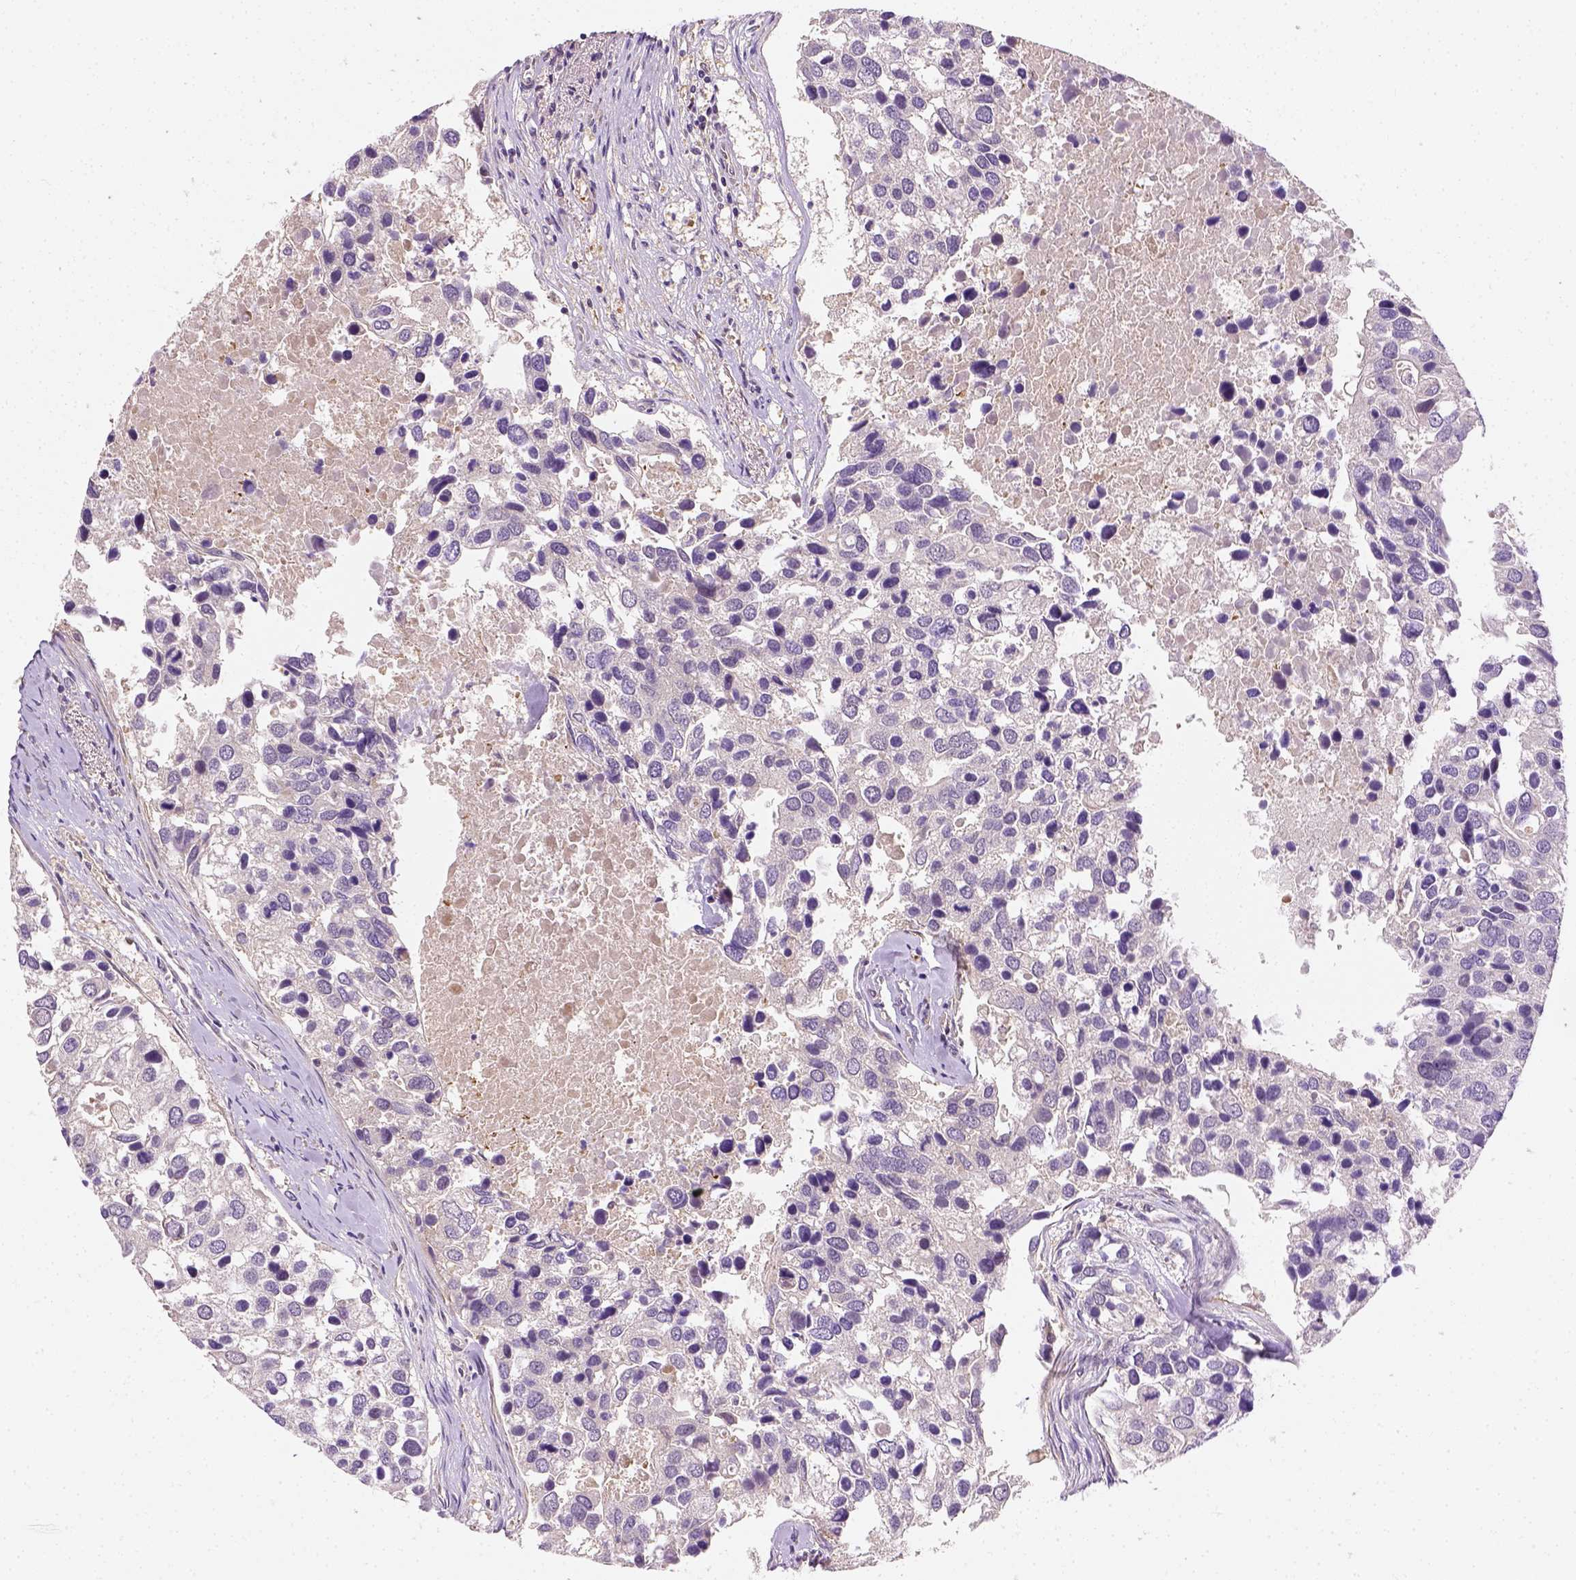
{"staining": {"intensity": "negative", "quantity": "none", "location": "none"}, "tissue": "breast cancer", "cell_type": "Tumor cells", "image_type": "cancer", "snomed": [{"axis": "morphology", "description": "Duct carcinoma"}, {"axis": "topography", "description": "Breast"}], "caption": "Immunohistochemistry of breast cancer displays no staining in tumor cells.", "gene": "MATK", "patient": {"sex": "female", "age": 83}}